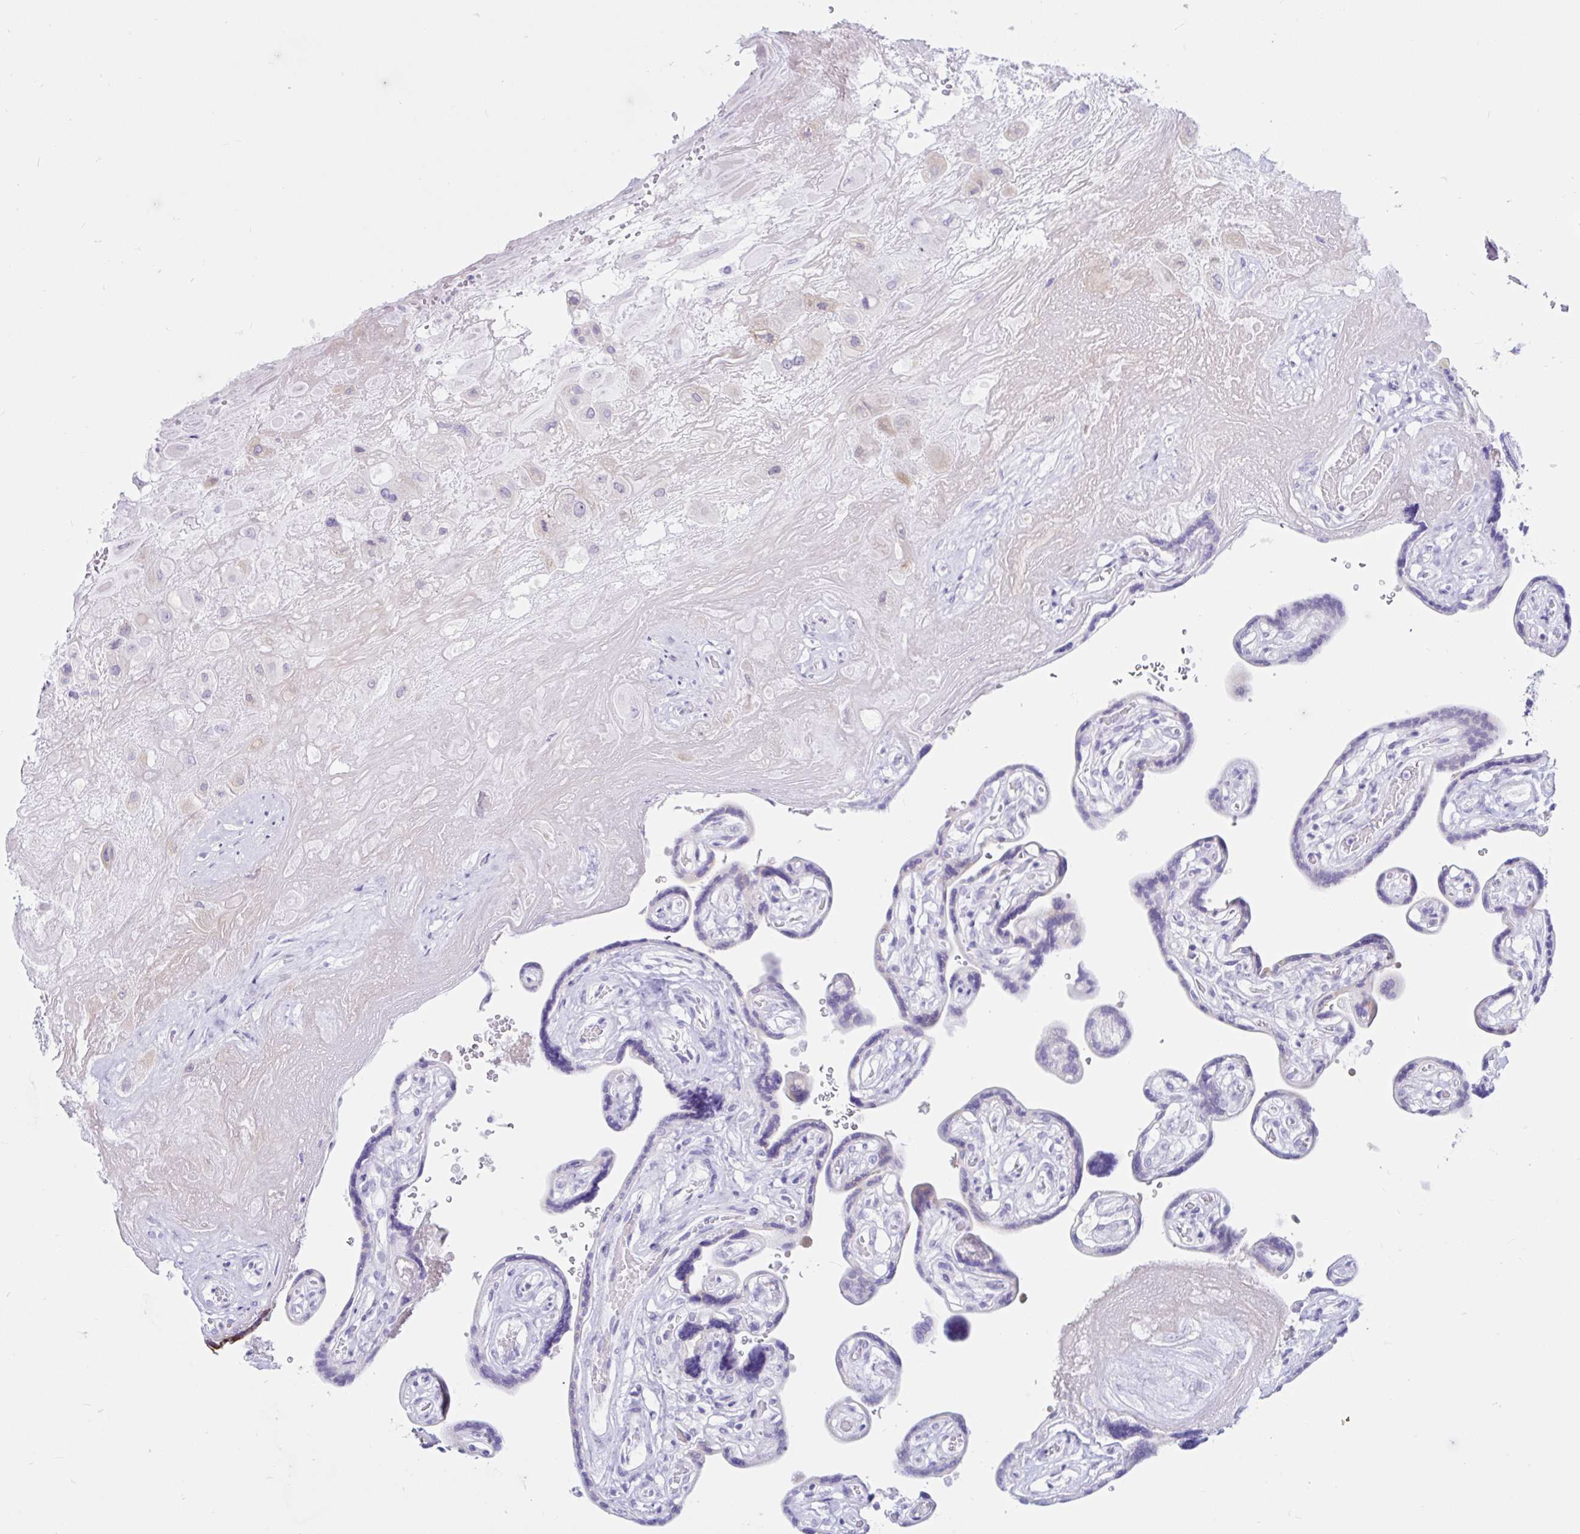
{"staining": {"intensity": "weak", "quantity": "<25%", "location": "cytoplasmic/membranous"}, "tissue": "placenta", "cell_type": "Decidual cells", "image_type": "normal", "snomed": [{"axis": "morphology", "description": "Normal tissue, NOS"}, {"axis": "topography", "description": "Placenta"}], "caption": "A high-resolution micrograph shows IHC staining of benign placenta, which reveals no significant staining in decidual cells. (Stains: DAB IHC with hematoxylin counter stain, Microscopy: brightfield microscopy at high magnification).", "gene": "BEST1", "patient": {"sex": "female", "age": 32}}